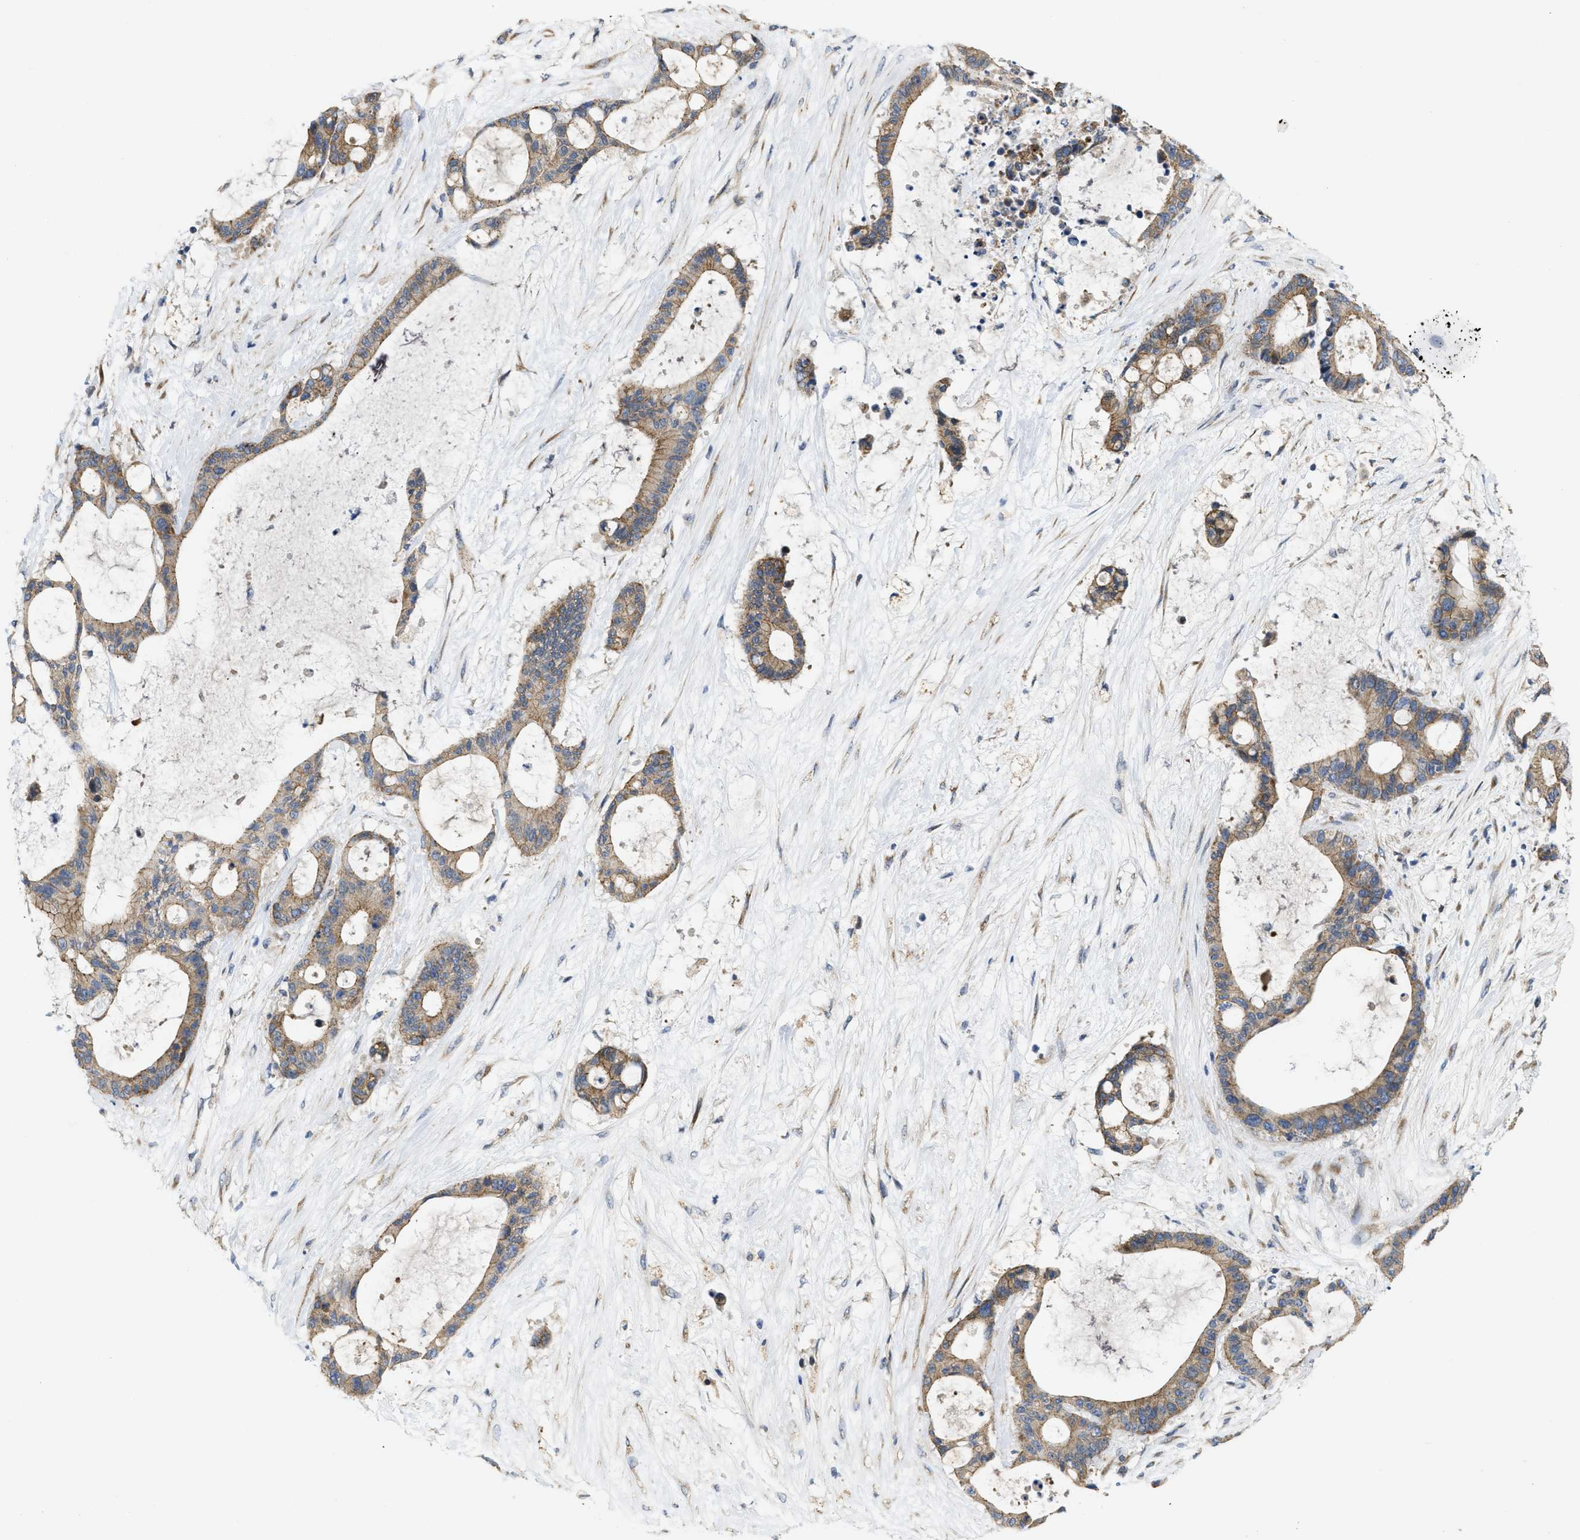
{"staining": {"intensity": "moderate", "quantity": ">75%", "location": "cytoplasmic/membranous"}, "tissue": "liver cancer", "cell_type": "Tumor cells", "image_type": "cancer", "snomed": [{"axis": "morphology", "description": "Cholangiocarcinoma"}, {"axis": "topography", "description": "Liver"}], "caption": "Immunohistochemical staining of liver cholangiocarcinoma shows moderate cytoplasmic/membranous protein staining in approximately >75% of tumor cells.", "gene": "CDPF1", "patient": {"sex": "female", "age": 73}}